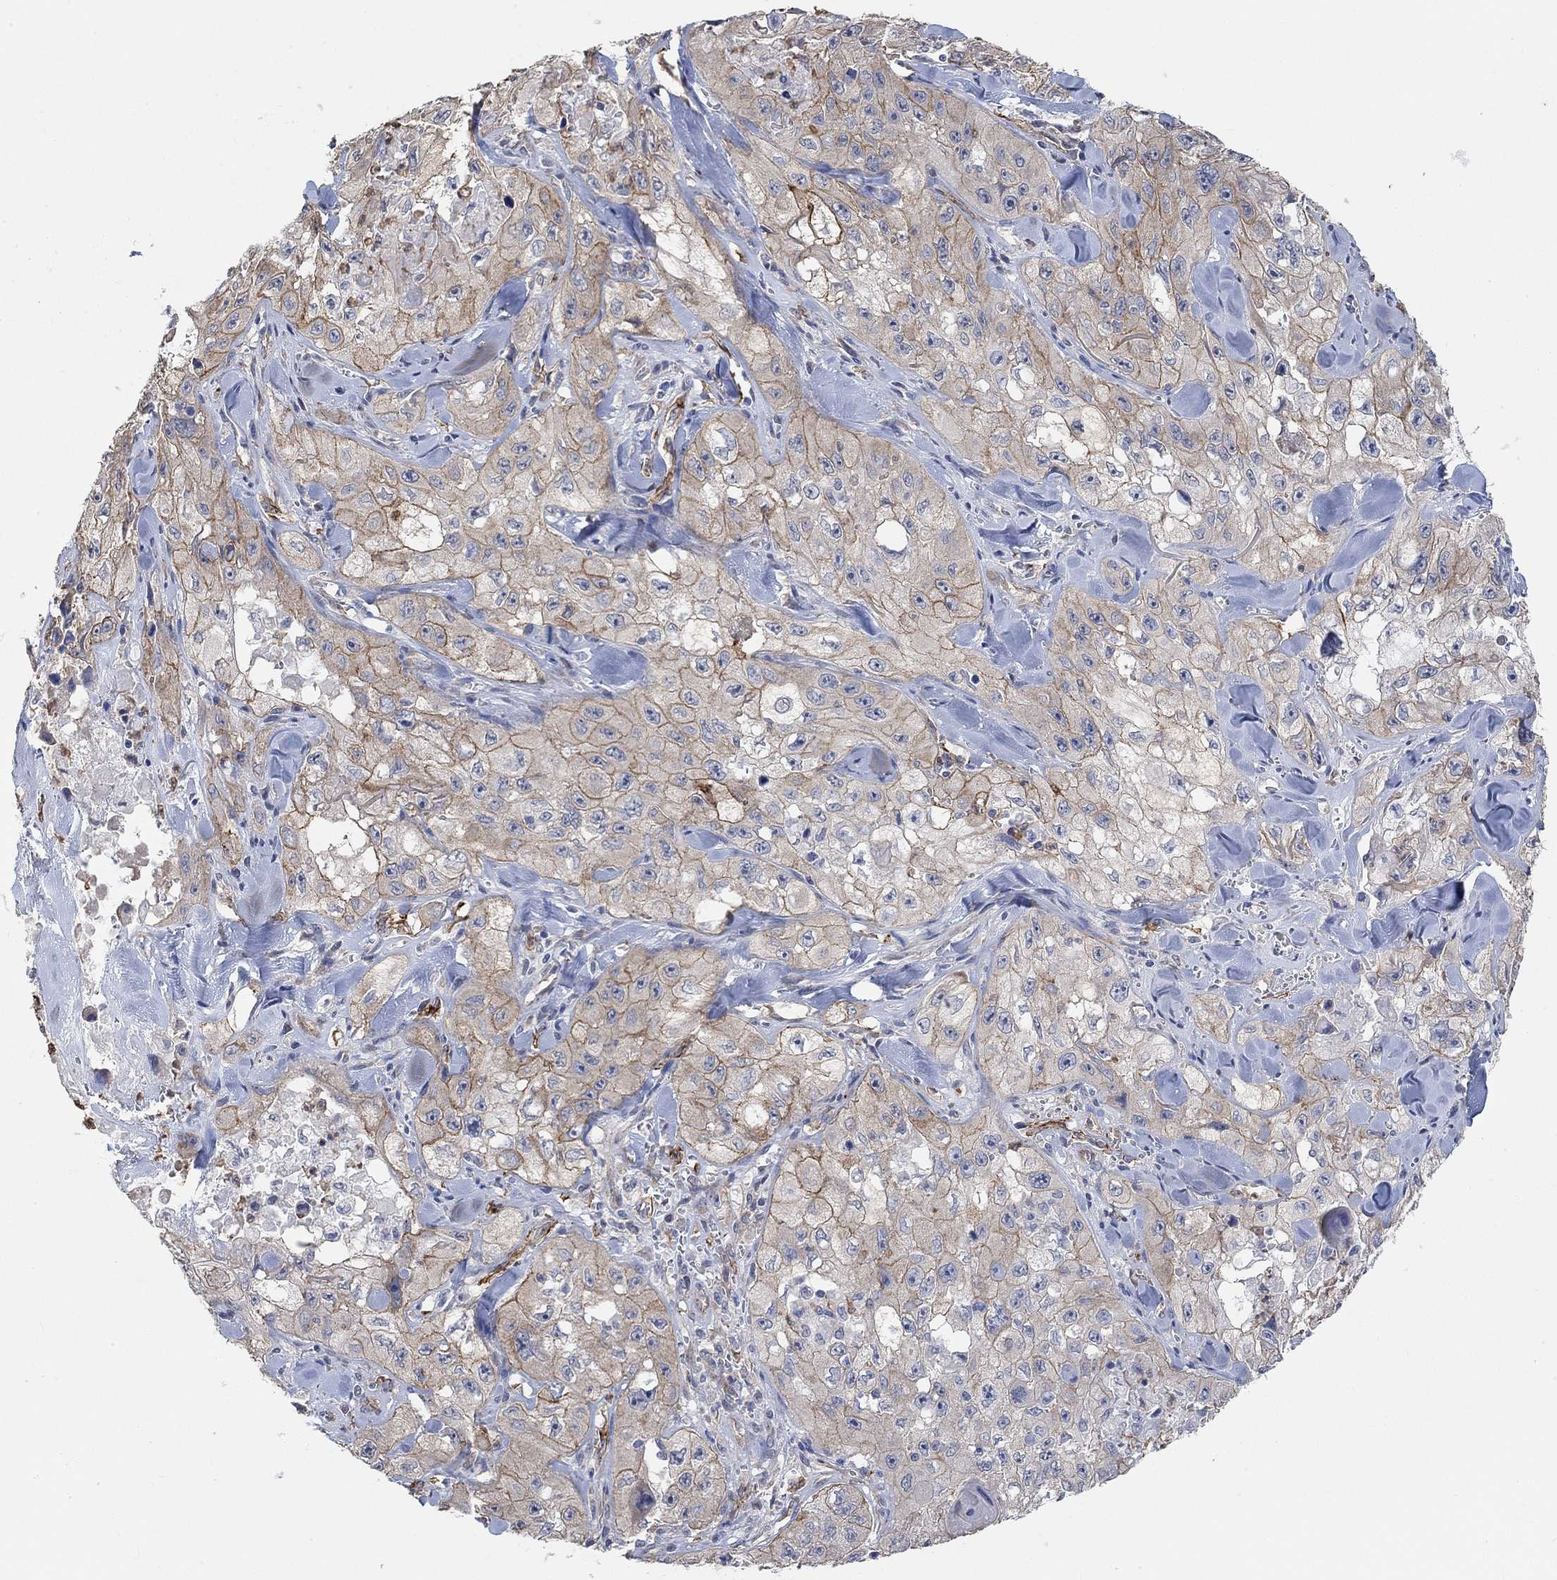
{"staining": {"intensity": "strong", "quantity": "<25%", "location": "cytoplasmic/membranous"}, "tissue": "skin cancer", "cell_type": "Tumor cells", "image_type": "cancer", "snomed": [{"axis": "morphology", "description": "Squamous cell carcinoma, NOS"}, {"axis": "topography", "description": "Skin"}, {"axis": "topography", "description": "Subcutis"}], "caption": "Skin cancer (squamous cell carcinoma) stained with a brown dye reveals strong cytoplasmic/membranous positive expression in about <25% of tumor cells.", "gene": "SYT16", "patient": {"sex": "male", "age": 73}}